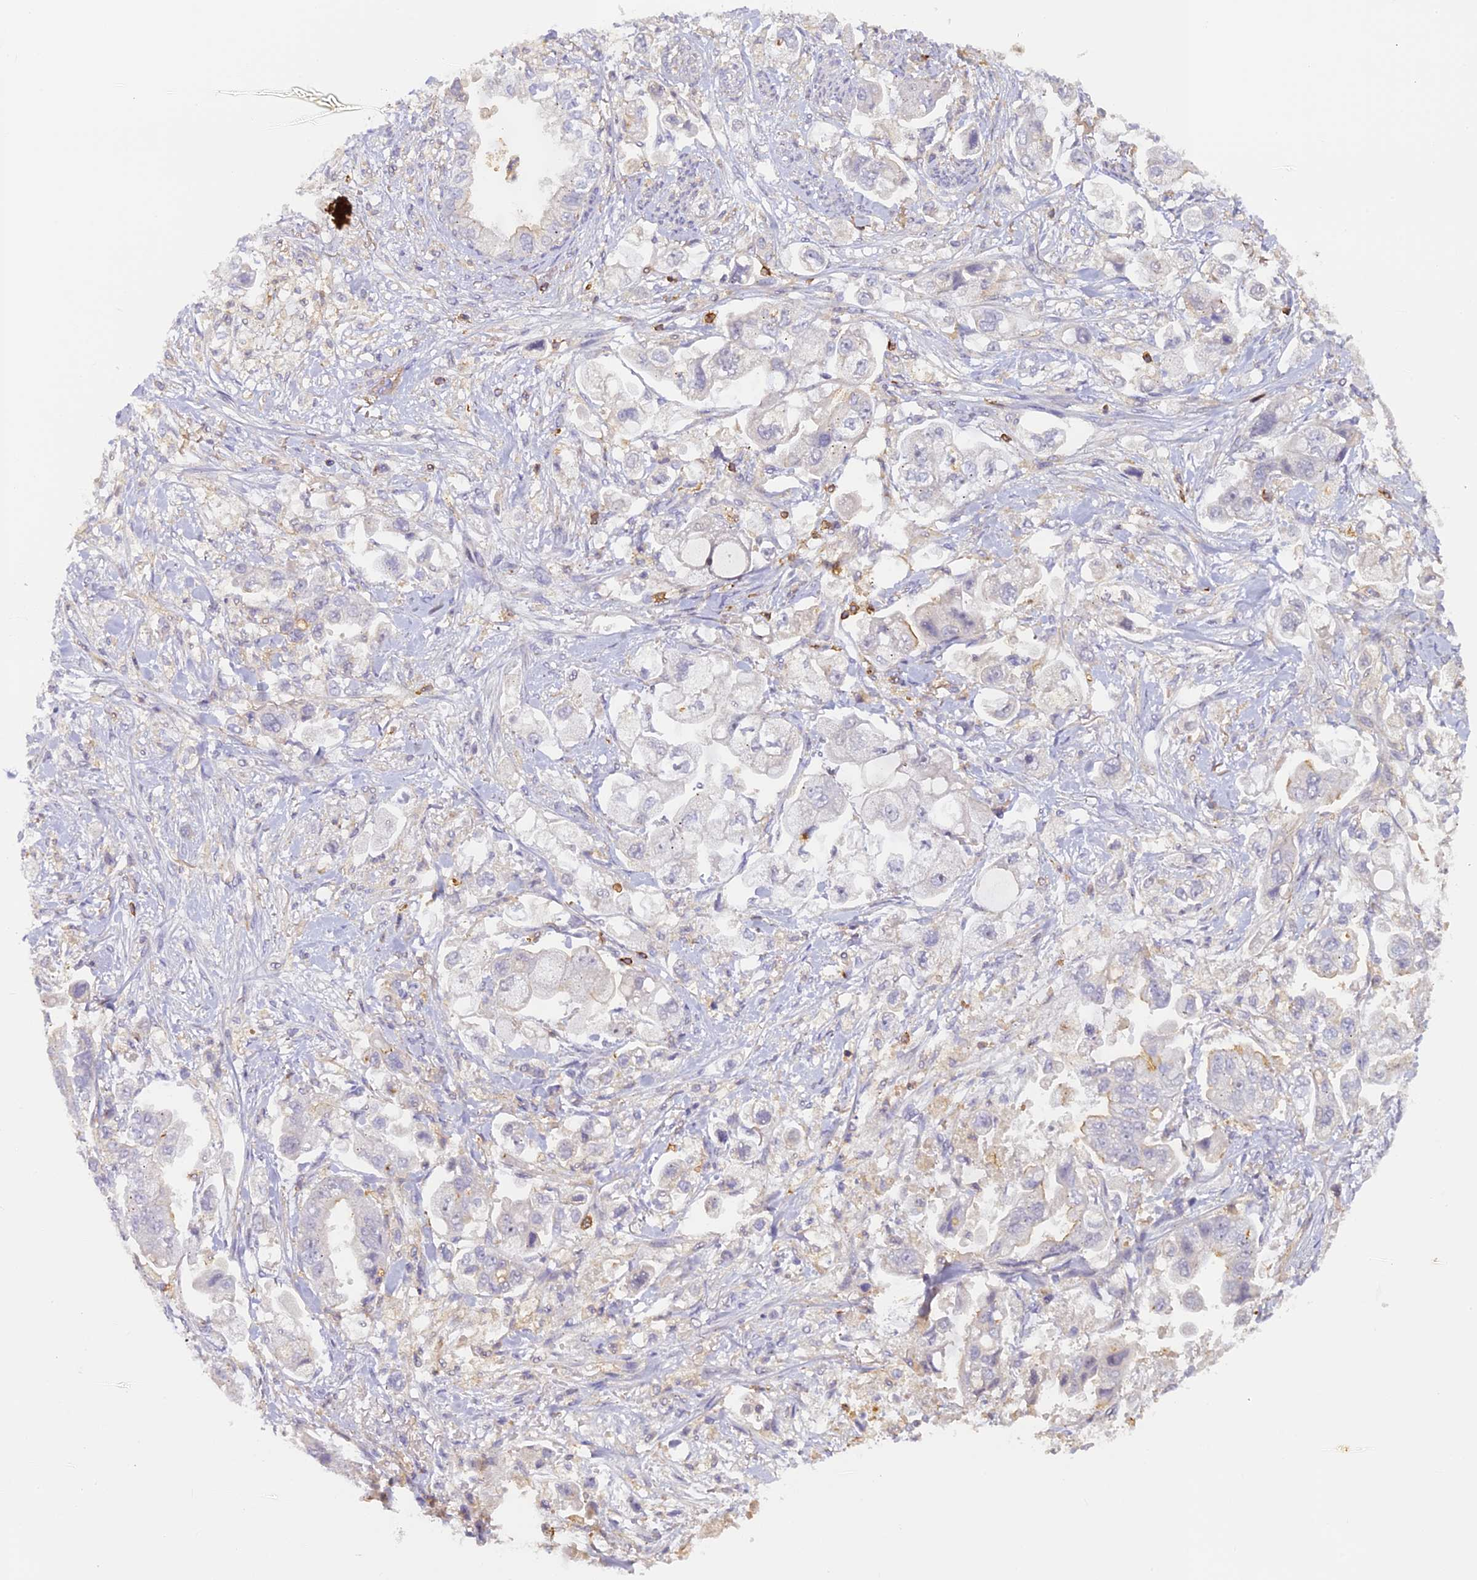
{"staining": {"intensity": "negative", "quantity": "none", "location": "none"}, "tissue": "stomach cancer", "cell_type": "Tumor cells", "image_type": "cancer", "snomed": [{"axis": "morphology", "description": "Adenocarcinoma, NOS"}, {"axis": "topography", "description": "Stomach"}], "caption": "IHC of adenocarcinoma (stomach) displays no expression in tumor cells.", "gene": "FYB1", "patient": {"sex": "male", "age": 62}}